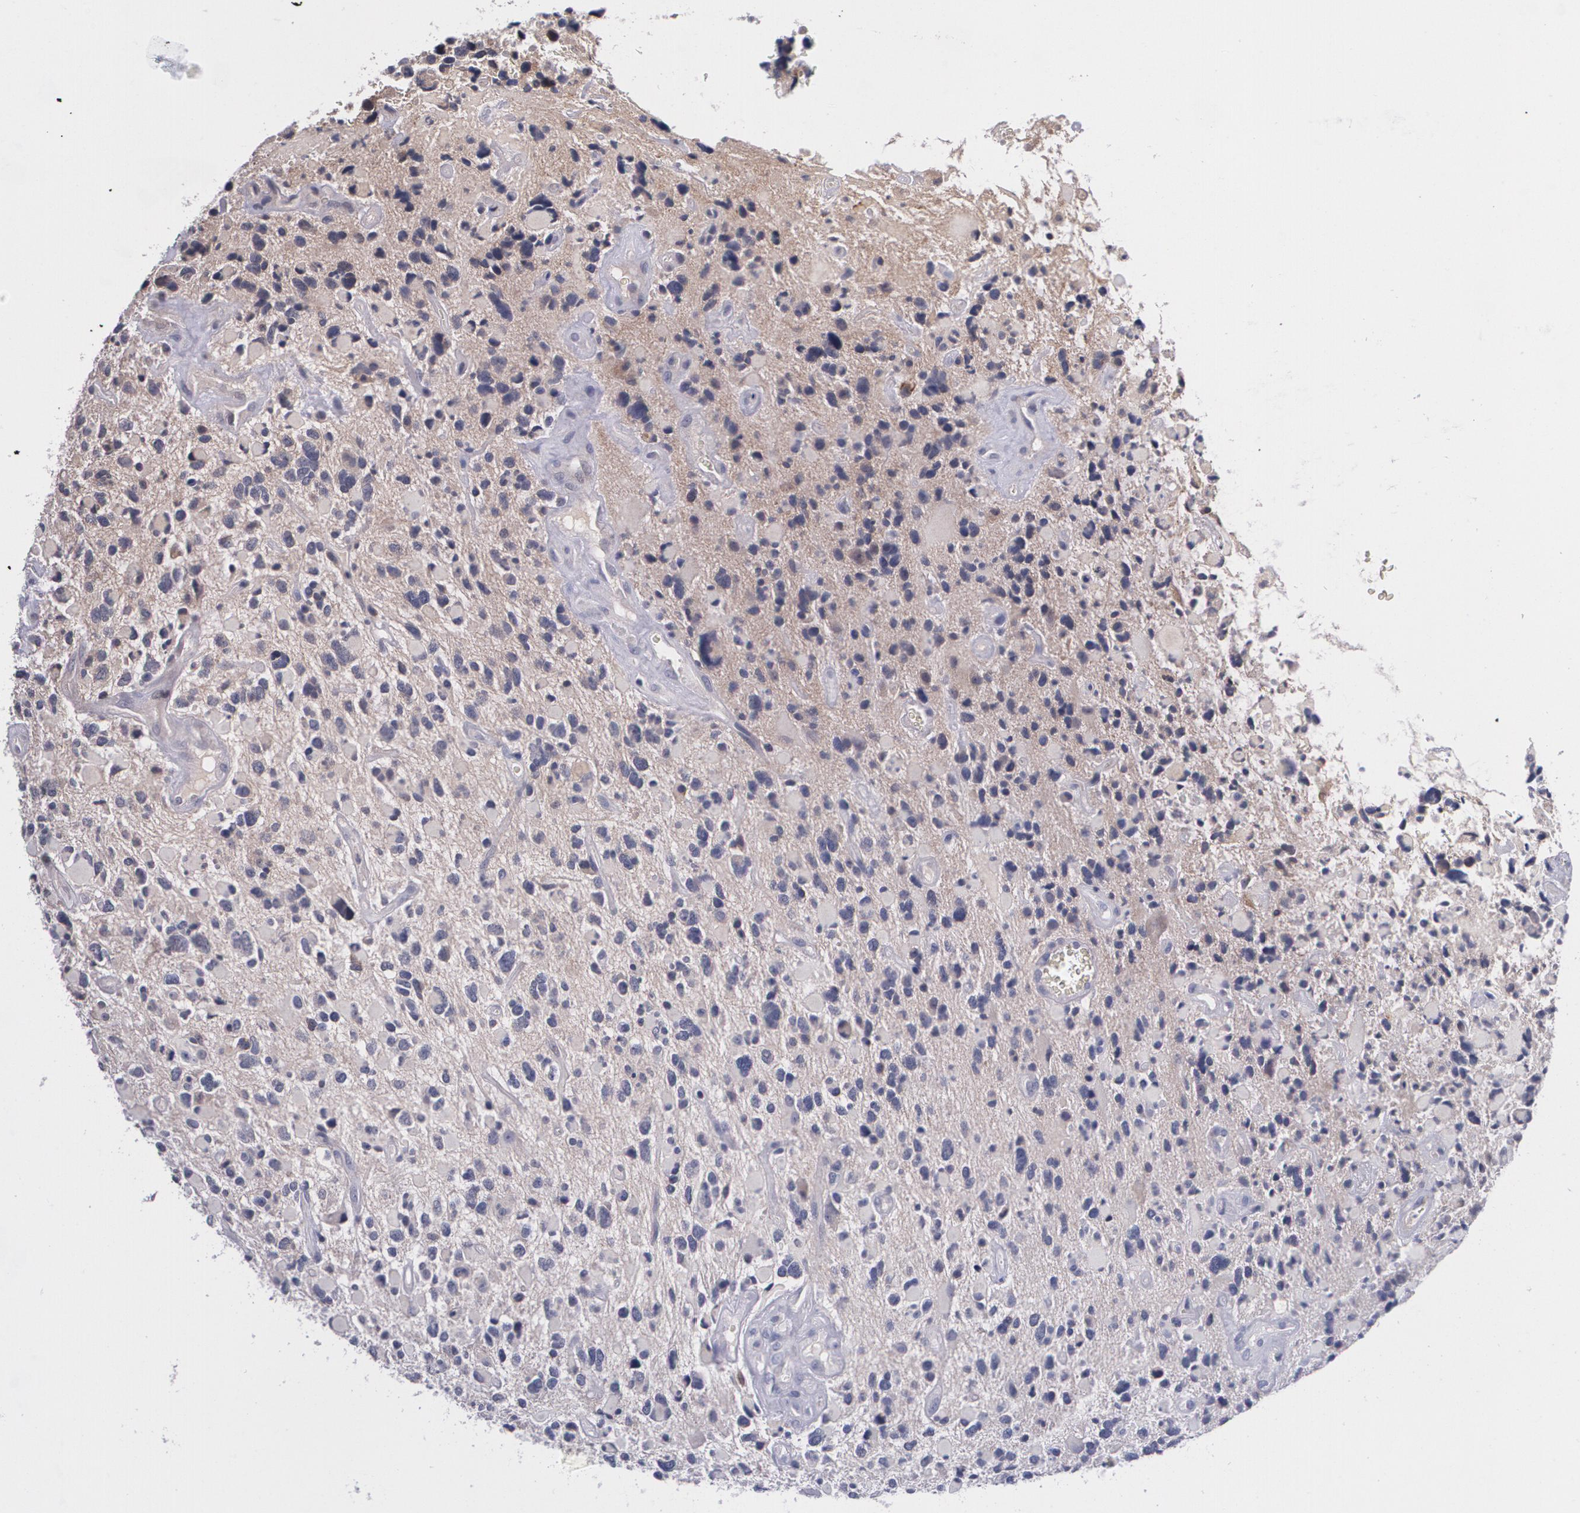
{"staining": {"intensity": "negative", "quantity": "none", "location": "none"}, "tissue": "glioma", "cell_type": "Tumor cells", "image_type": "cancer", "snomed": [{"axis": "morphology", "description": "Glioma, malignant, High grade"}, {"axis": "topography", "description": "Brain"}], "caption": "Immunohistochemical staining of malignant glioma (high-grade) displays no significant staining in tumor cells.", "gene": "IFNGR2", "patient": {"sex": "female", "age": 37}}